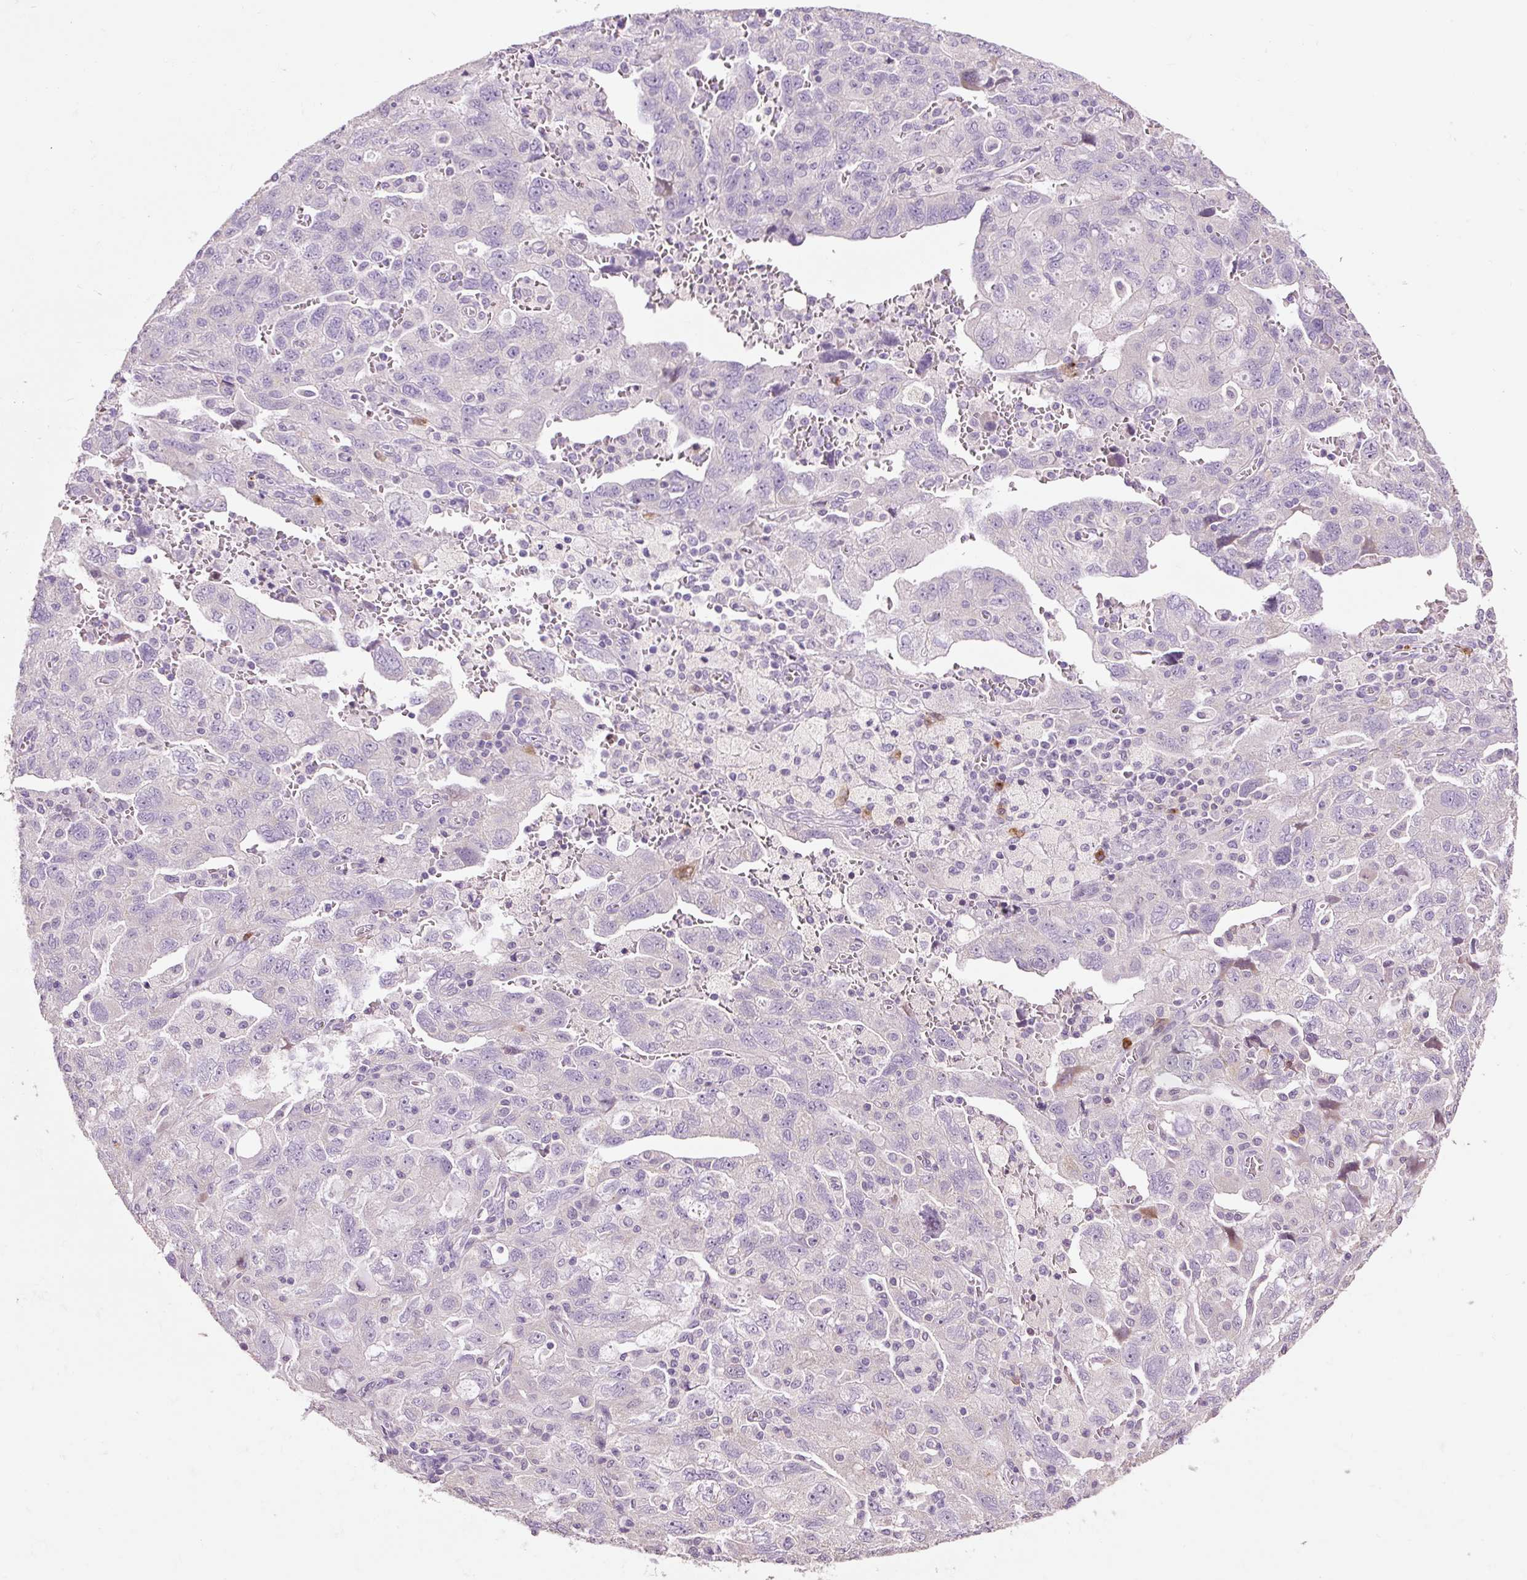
{"staining": {"intensity": "negative", "quantity": "none", "location": "none"}, "tissue": "ovarian cancer", "cell_type": "Tumor cells", "image_type": "cancer", "snomed": [{"axis": "morphology", "description": "Carcinoma, NOS"}, {"axis": "morphology", "description": "Cystadenocarcinoma, serous, NOS"}, {"axis": "topography", "description": "Ovary"}], "caption": "IHC histopathology image of neoplastic tissue: human ovarian carcinoma stained with DAB (3,3'-diaminobenzidine) demonstrates no significant protein expression in tumor cells.", "gene": "HAX1", "patient": {"sex": "female", "age": 69}}